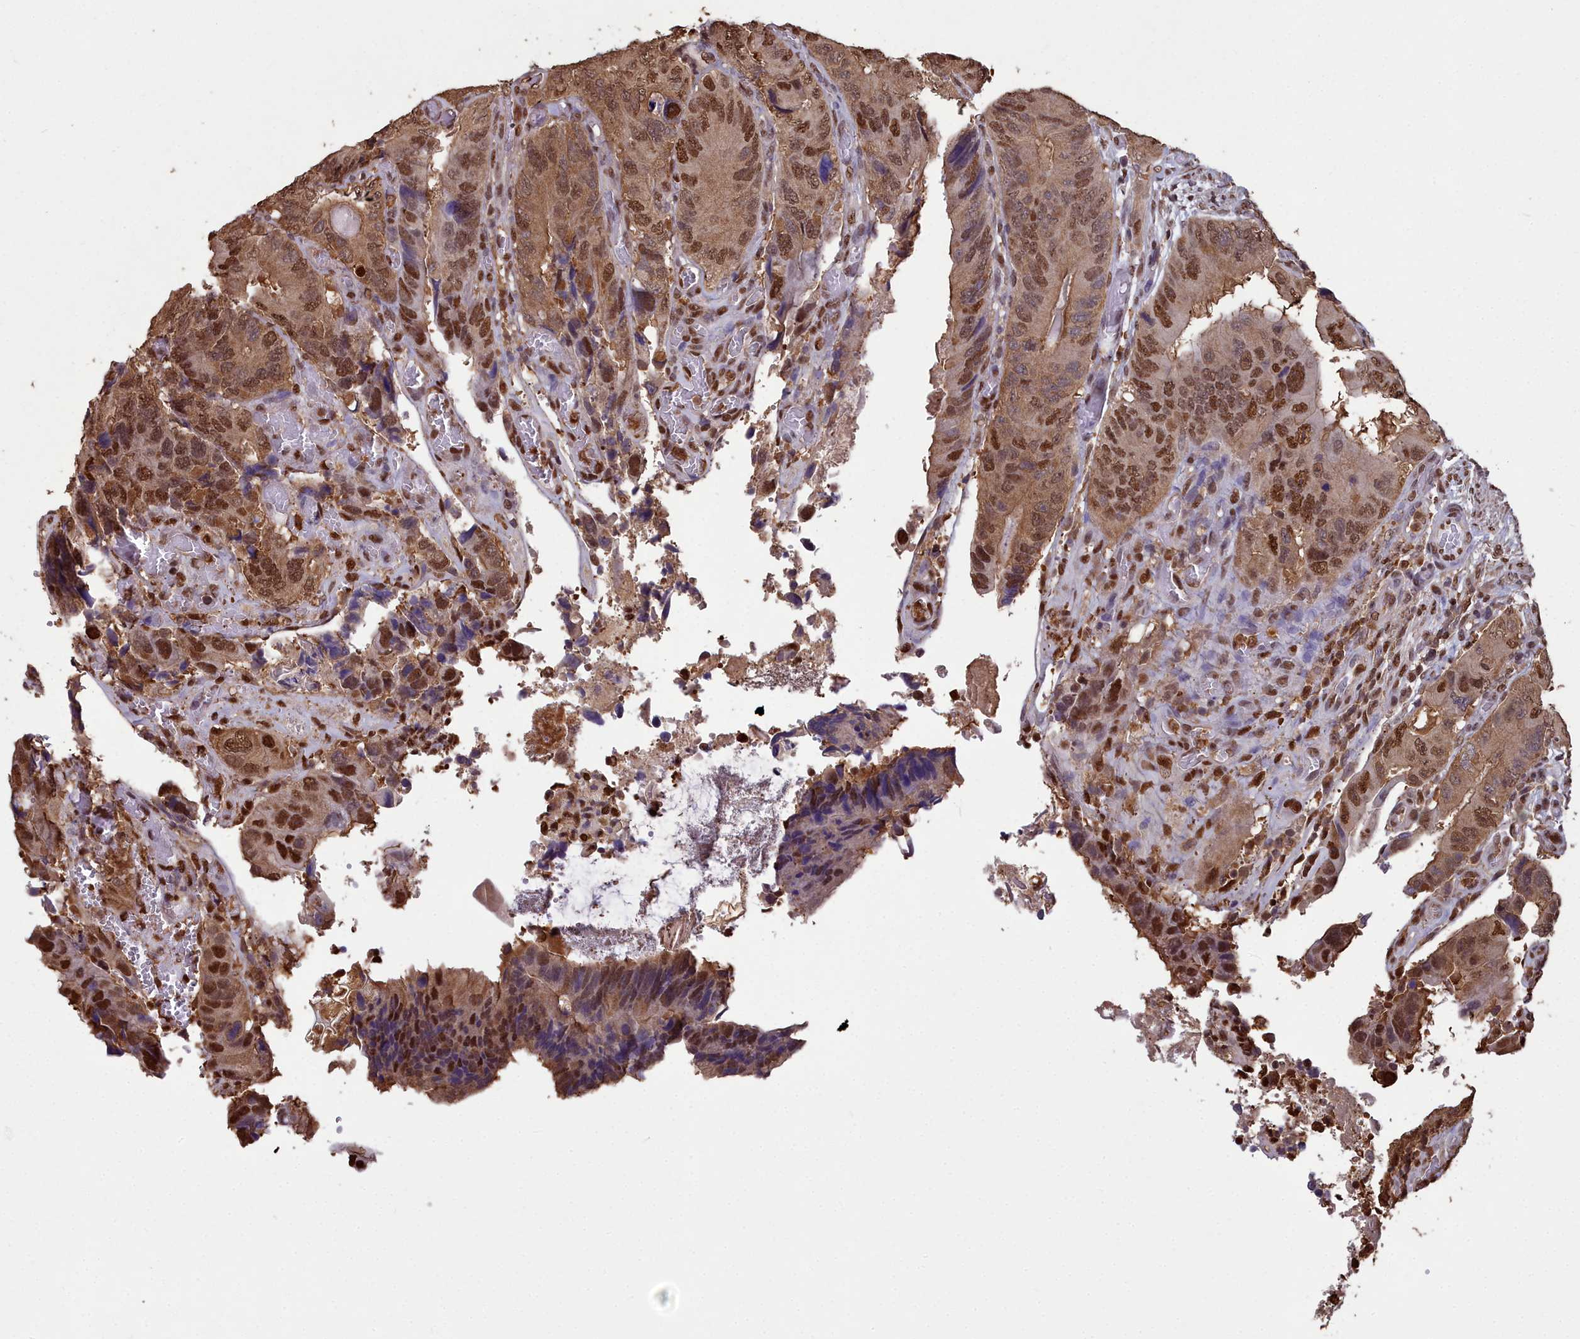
{"staining": {"intensity": "moderate", "quantity": ">75%", "location": "cytoplasmic/membranous,nuclear"}, "tissue": "colorectal cancer", "cell_type": "Tumor cells", "image_type": "cancer", "snomed": [{"axis": "morphology", "description": "Adenocarcinoma, NOS"}, {"axis": "topography", "description": "Colon"}], "caption": "A brown stain highlights moderate cytoplasmic/membranous and nuclear staining of a protein in colorectal adenocarcinoma tumor cells.", "gene": "GAPDH", "patient": {"sex": "male", "age": 84}}